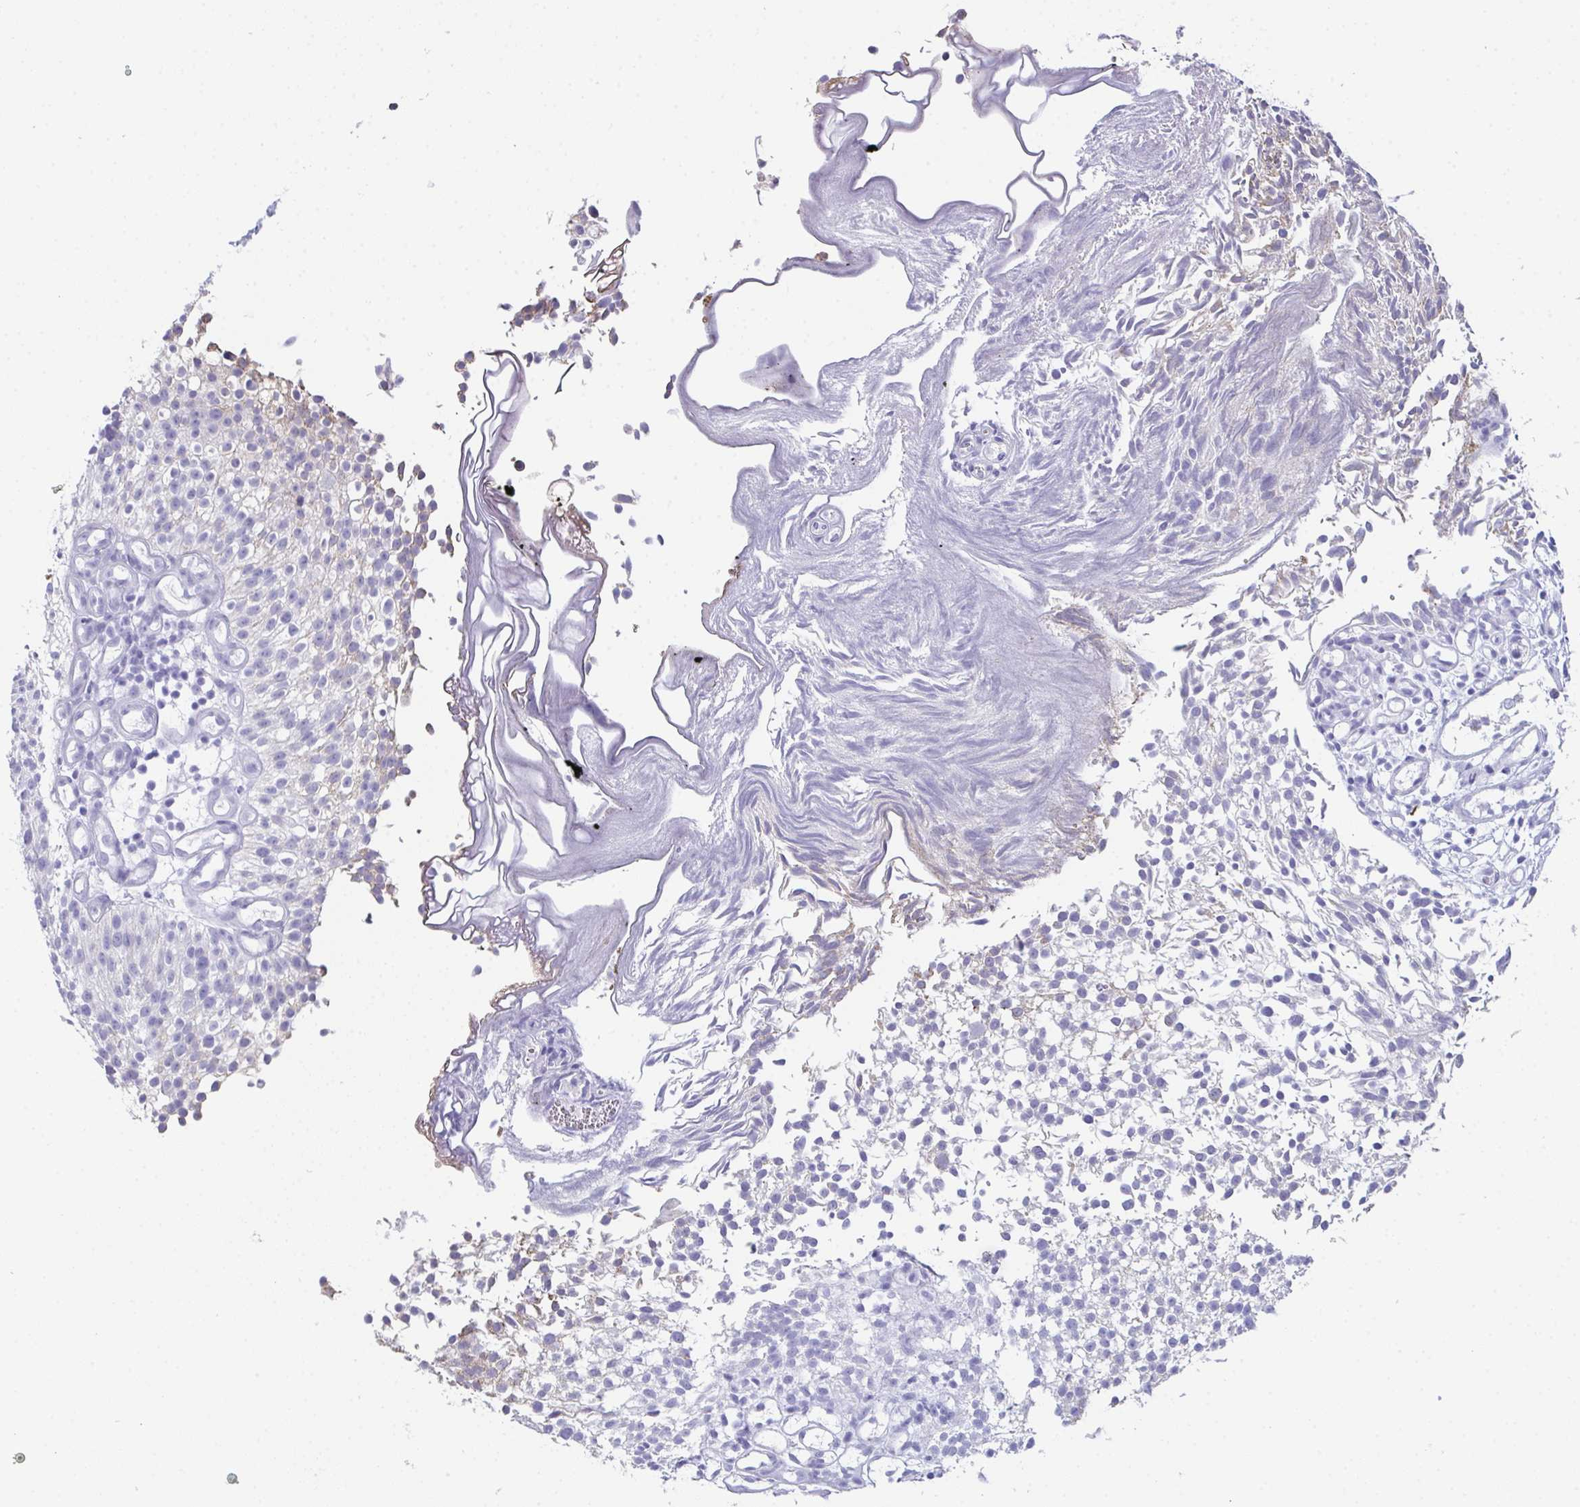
{"staining": {"intensity": "negative", "quantity": "none", "location": "none"}, "tissue": "urothelial cancer", "cell_type": "Tumor cells", "image_type": "cancer", "snomed": [{"axis": "morphology", "description": "Urothelial carcinoma, Low grade"}, {"axis": "topography", "description": "Urinary bladder"}], "caption": "Tumor cells are negative for brown protein staining in urothelial cancer. Brightfield microscopy of immunohistochemistry stained with DAB (brown) and hematoxylin (blue), captured at high magnification.", "gene": "TEX19", "patient": {"sex": "male", "age": 70}}